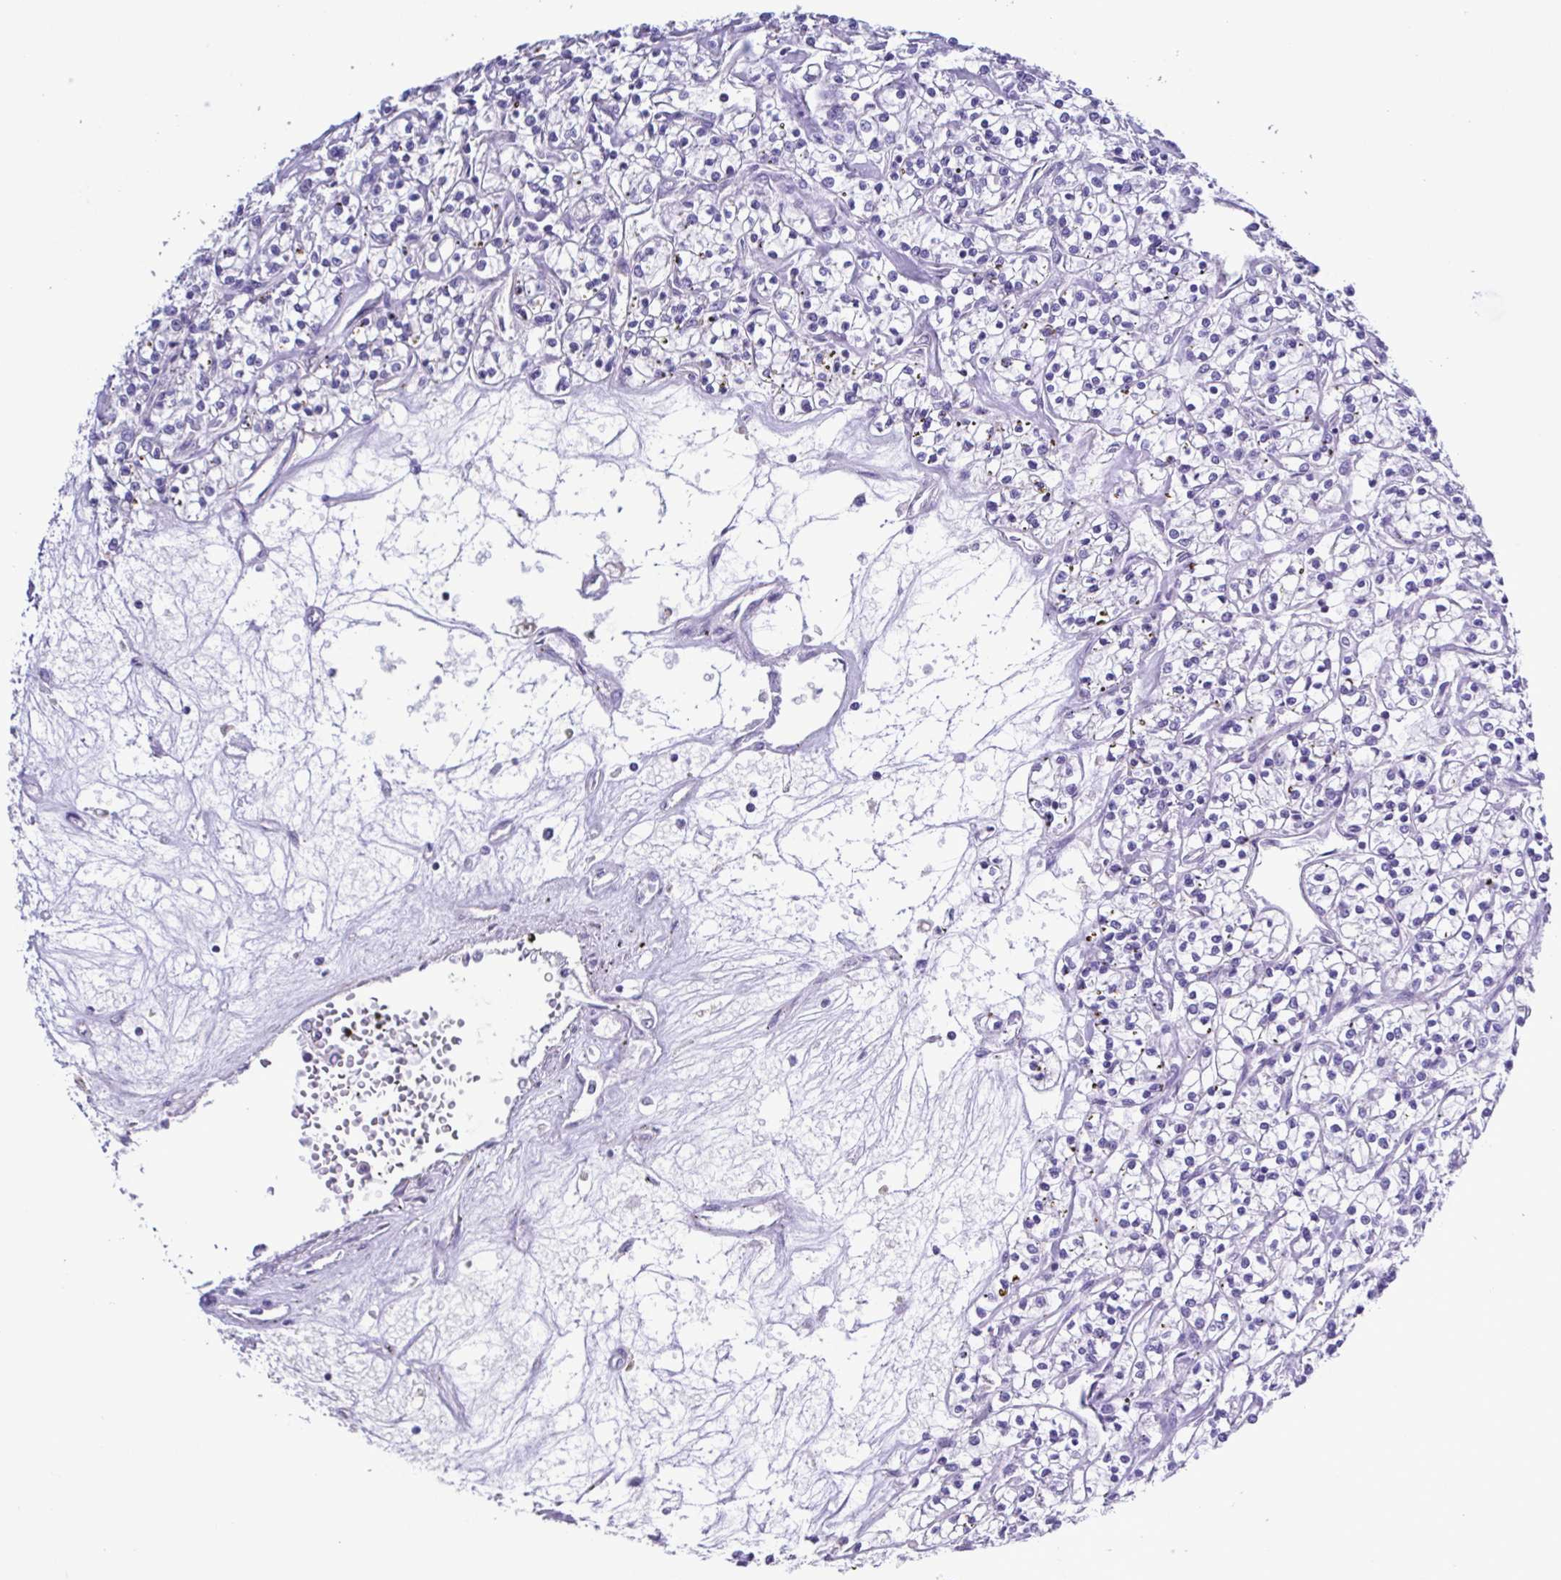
{"staining": {"intensity": "negative", "quantity": "none", "location": "none"}, "tissue": "renal cancer", "cell_type": "Tumor cells", "image_type": "cancer", "snomed": [{"axis": "morphology", "description": "Adenocarcinoma, NOS"}, {"axis": "topography", "description": "Kidney"}], "caption": "This micrograph is of renal cancer (adenocarcinoma) stained with immunohistochemistry (IHC) to label a protein in brown with the nuclei are counter-stained blue. There is no positivity in tumor cells. (DAB immunohistochemistry (IHC), high magnification).", "gene": "PLA2G4E", "patient": {"sex": "female", "age": 59}}